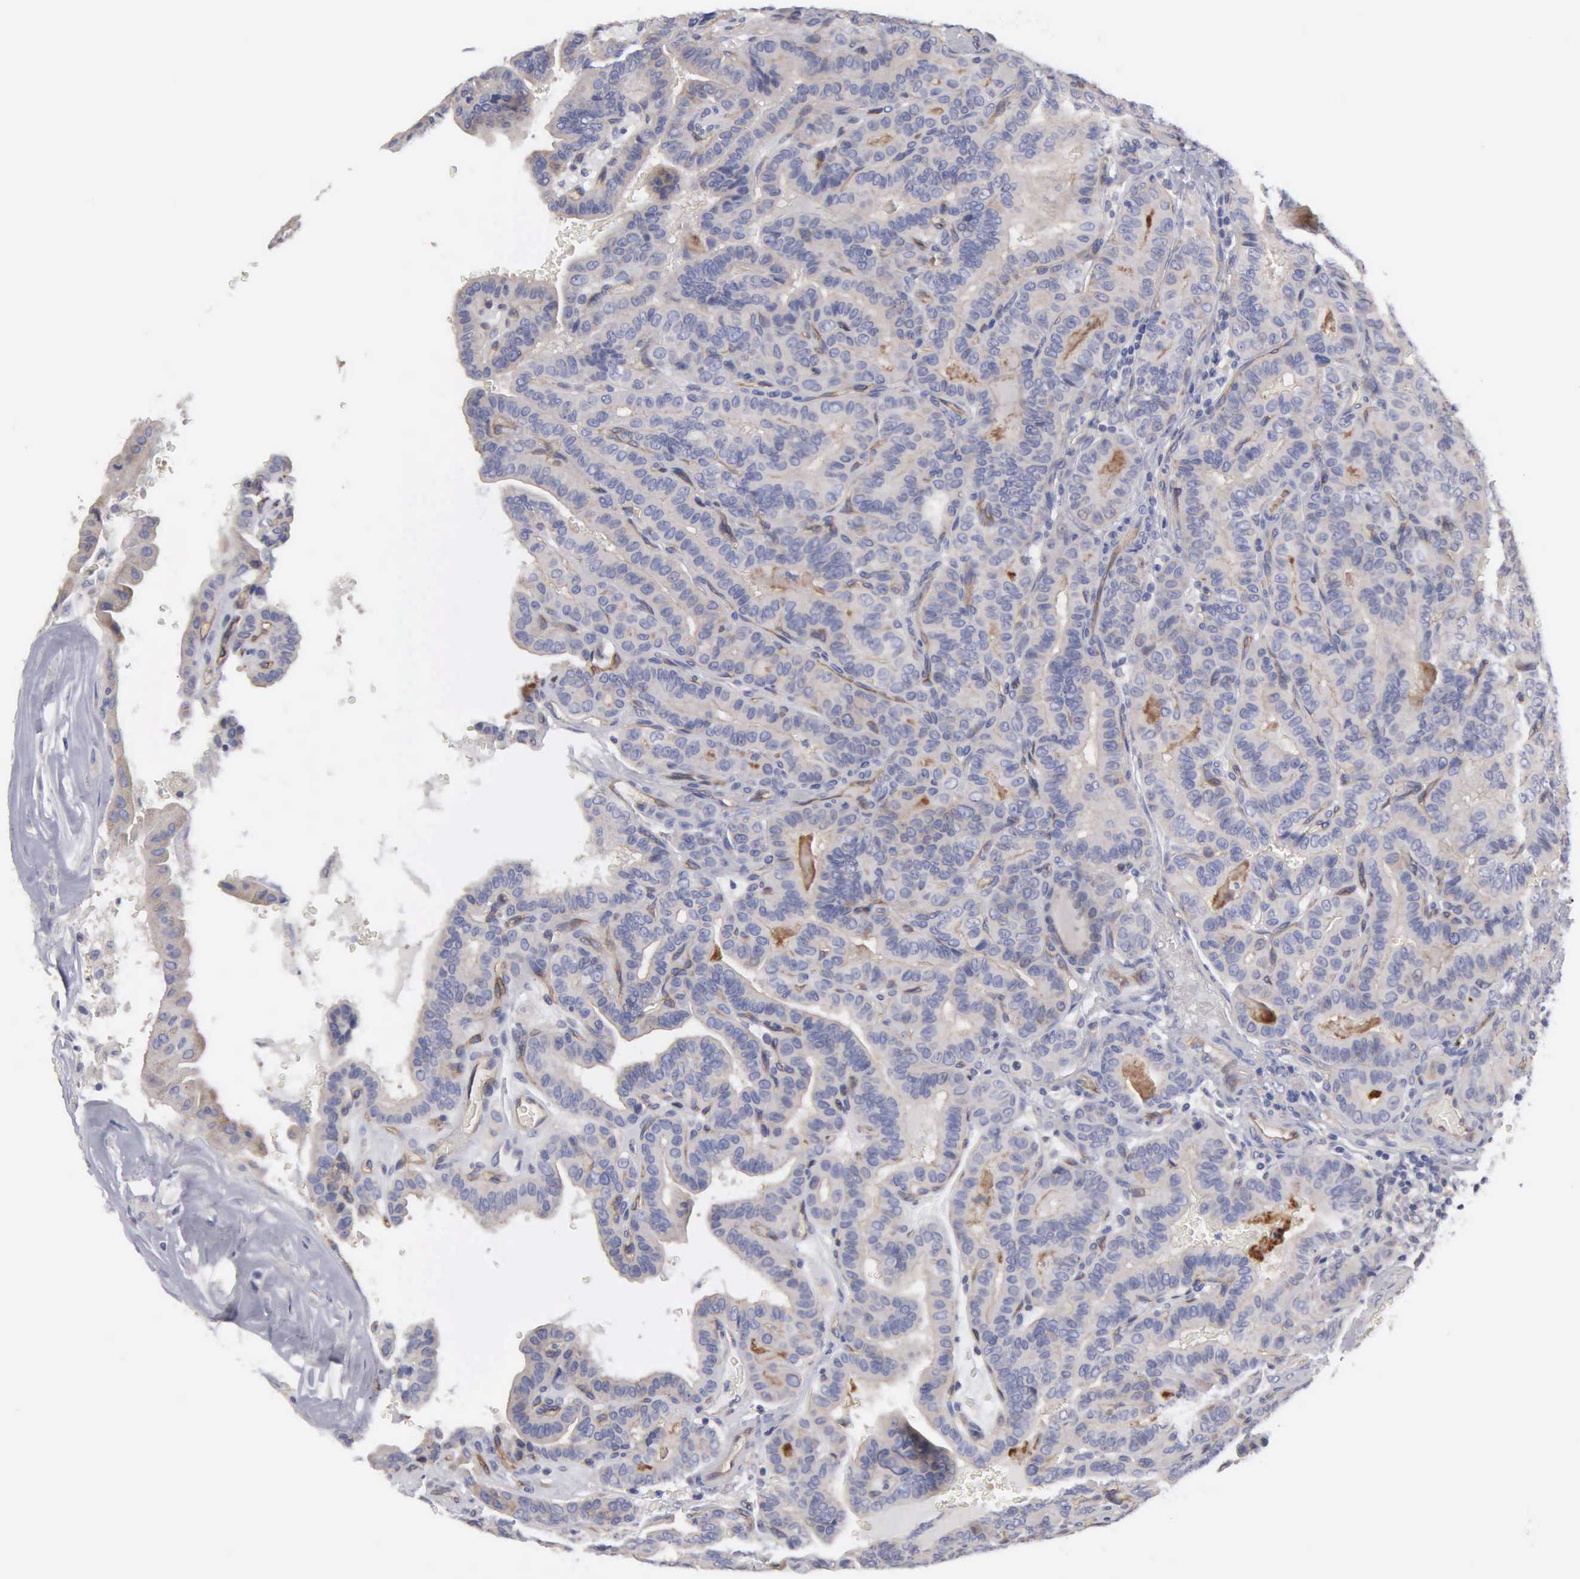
{"staining": {"intensity": "weak", "quantity": "25%-75%", "location": "cytoplasmic/membranous"}, "tissue": "thyroid cancer", "cell_type": "Tumor cells", "image_type": "cancer", "snomed": [{"axis": "morphology", "description": "Papillary adenocarcinoma, NOS"}, {"axis": "topography", "description": "Thyroid gland"}], "caption": "Immunohistochemistry (IHC) of human papillary adenocarcinoma (thyroid) displays low levels of weak cytoplasmic/membranous positivity in about 25%-75% of tumor cells.", "gene": "RDX", "patient": {"sex": "male", "age": 87}}